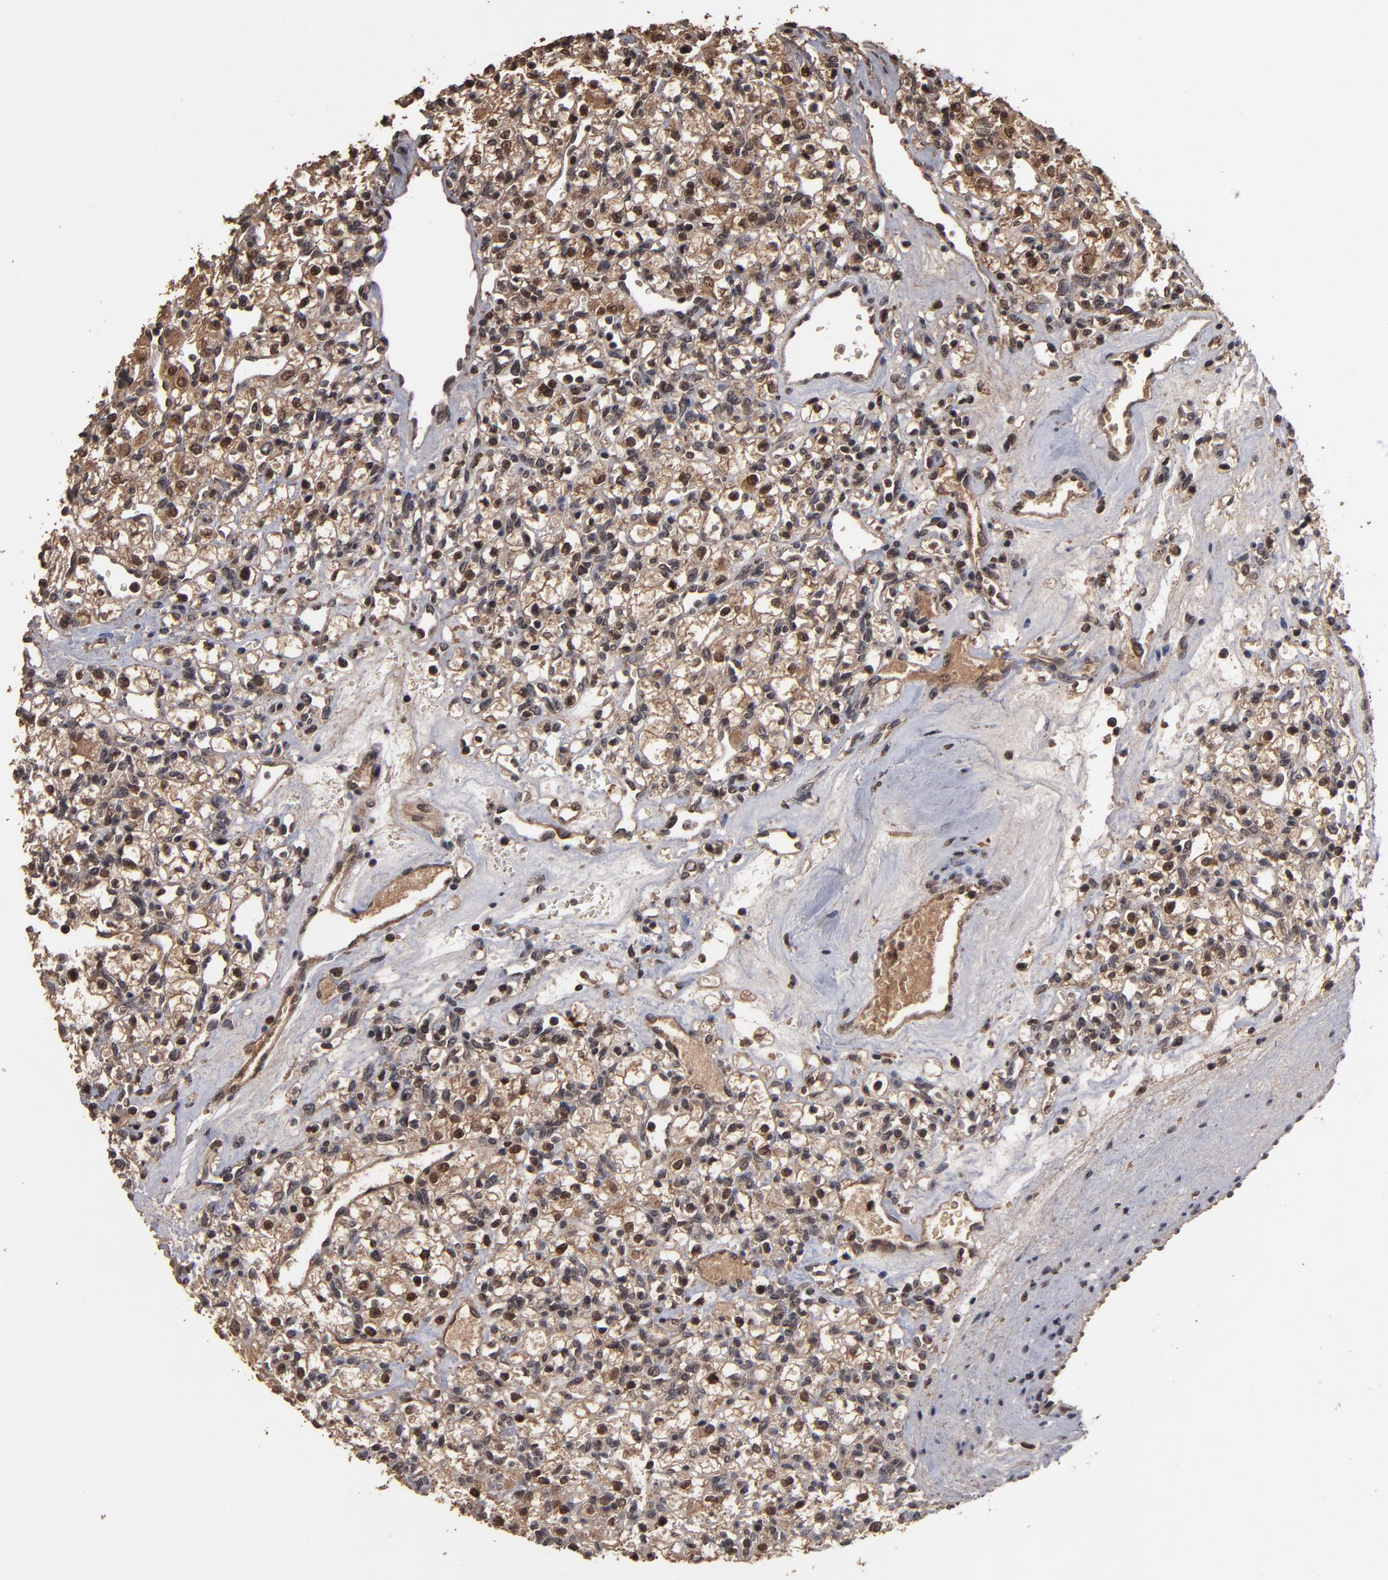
{"staining": {"intensity": "weak", "quantity": ">75%", "location": "cytoplasmic/membranous,nuclear"}, "tissue": "renal cancer", "cell_type": "Tumor cells", "image_type": "cancer", "snomed": [{"axis": "morphology", "description": "Adenocarcinoma, NOS"}, {"axis": "topography", "description": "Kidney"}], "caption": "Tumor cells reveal weak cytoplasmic/membranous and nuclear positivity in approximately >75% of cells in adenocarcinoma (renal).", "gene": "NXF2B", "patient": {"sex": "female", "age": 62}}